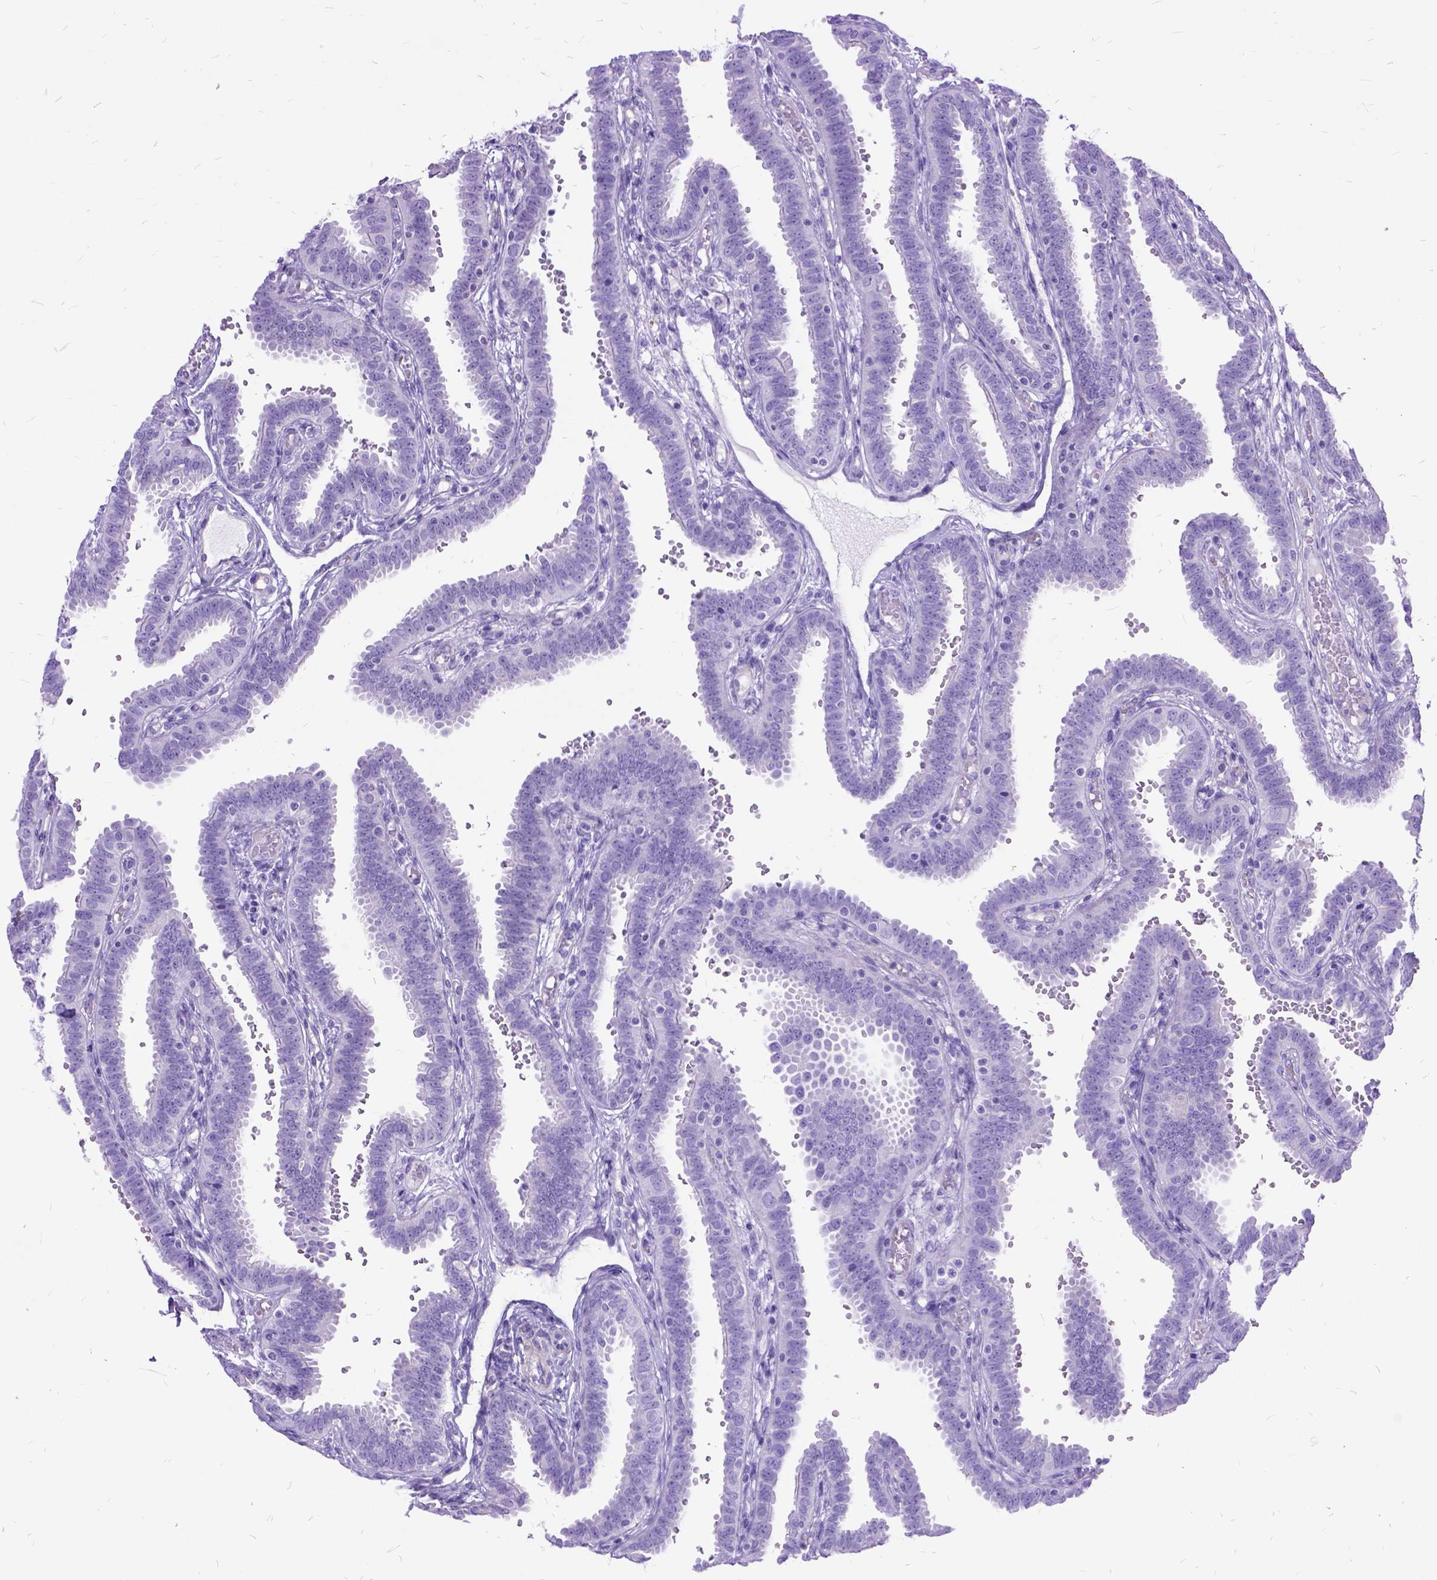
{"staining": {"intensity": "negative", "quantity": "none", "location": "none"}, "tissue": "fallopian tube", "cell_type": "Glandular cells", "image_type": "normal", "snomed": [{"axis": "morphology", "description": "Normal tissue, NOS"}, {"axis": "topography", "description": "Fallopian tube"}], "caption": "Photomicrograph shows no significant protein staining in glandular cells of normal fallopian tube.", "gene": "ARL9", "patient": {"sex": "female", "age": 37}}